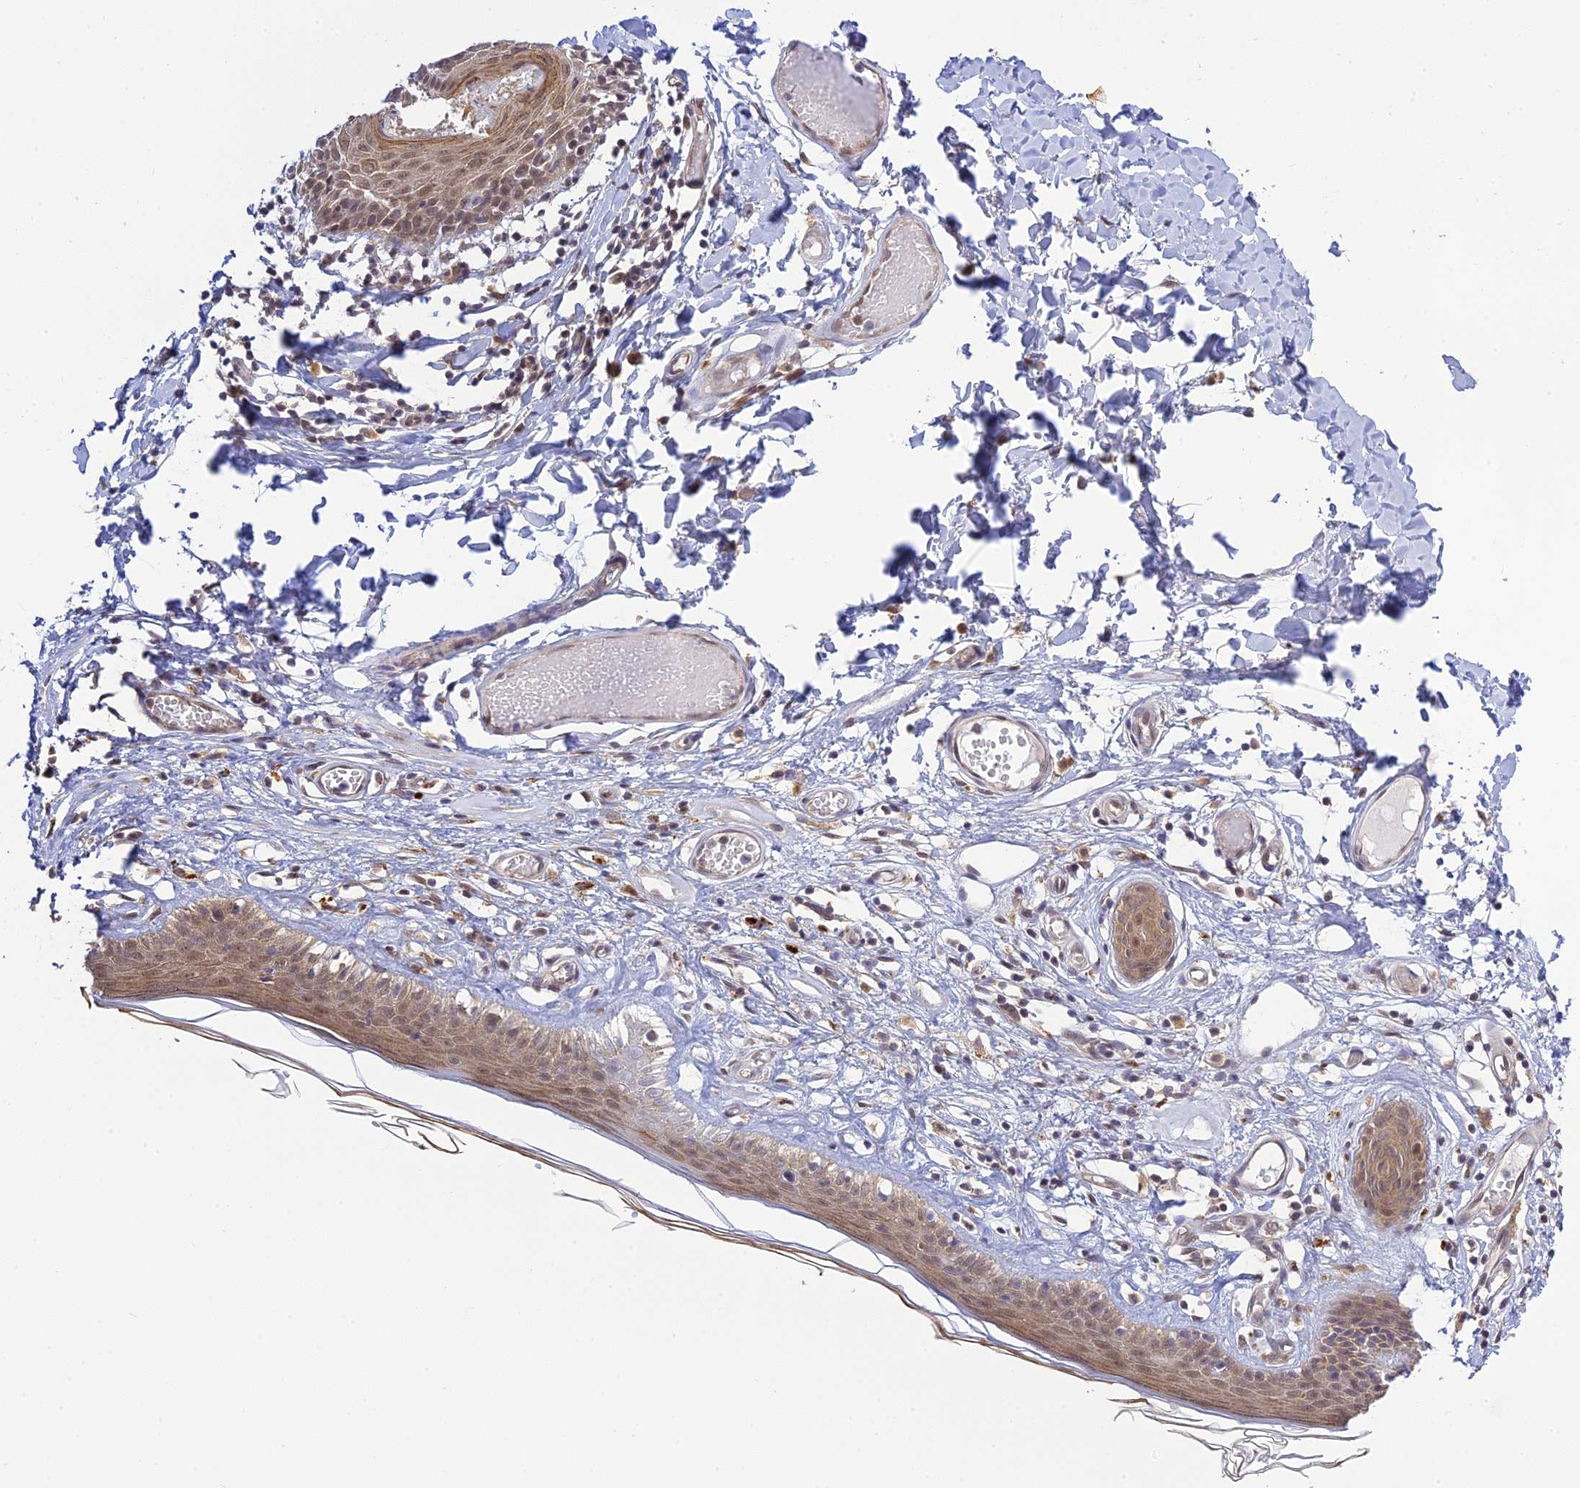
{"staining": {"intensity": "moderate", "quantity": "25%-75%", "location": "cytoplasmic/membranous,nuclear"}, "tissue": "skin", "cell_type": "Epidermal cells", "image_type": "normal", "snomed": [{"axis": "morphology", "description": "Normal tissue, NOS"}, {"axis": "topography", "description": "Adipose tissue"}, {"axis": "topography", "description": "Vascular tissue"}, {"axis": "topography", "description": "Vulva"}, {"axis": "topography", "description": "Peripheral nerve tissue"}], "caption": "Moderate cytoplasmic/membranous,nuclear protein staining is present in approximately 25%-75% of epidermal cells in skin. (brown staining indicates protein expression, while blue staining denotes nuclei).", "gene": "SKIC8", "patient": {"sex": "female", "age": 86}}